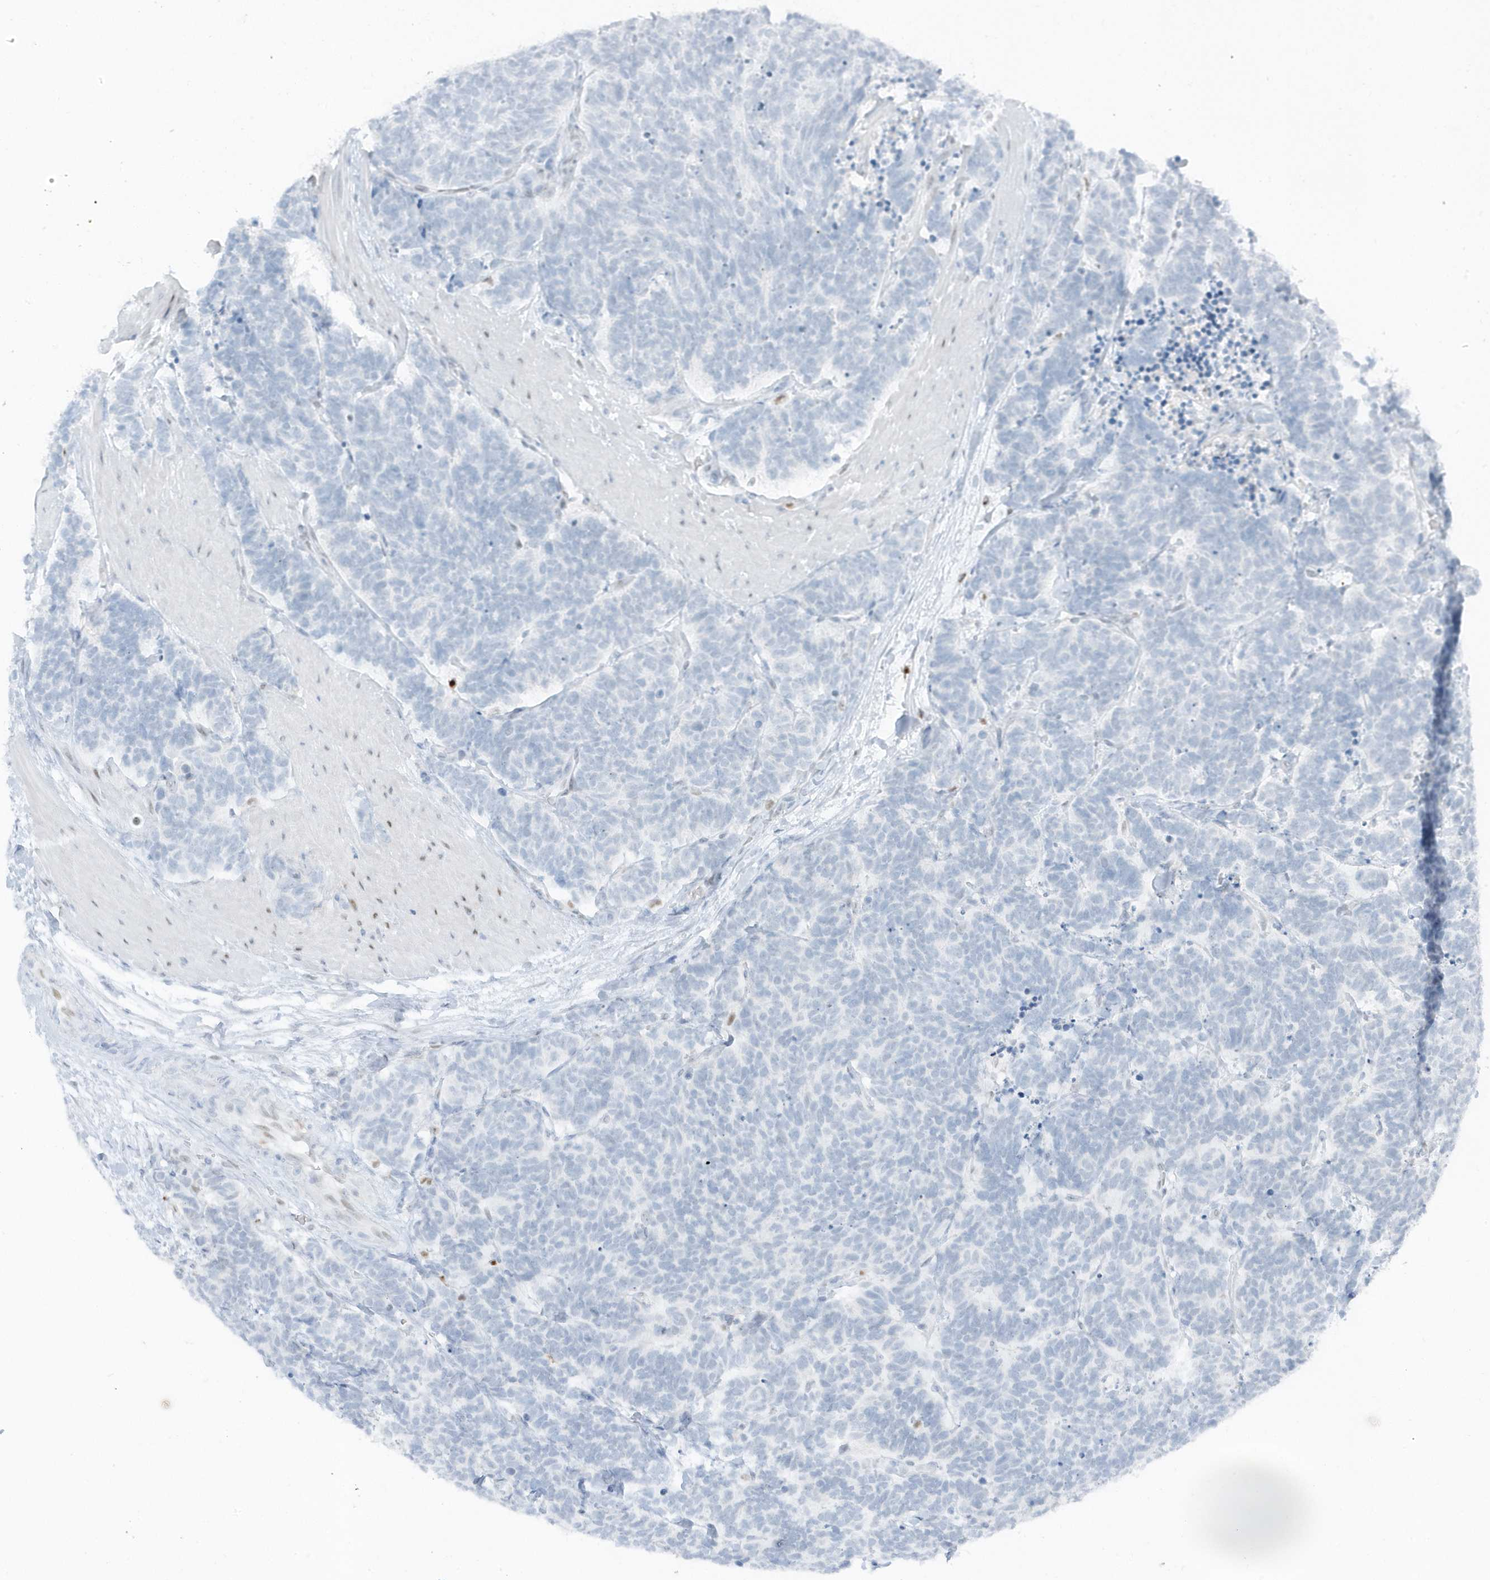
{"staining": {"intensity": "negative", "quantity": "none", "location": "none"}, "tissue": "carcinoid", "cell_type": "Tumor cells", "image_type": "cancer", "snomed": [{"axis": "morphology", "description": "Carcinoma, NOS"}, {"axis": "morphology", "description": "Carcinoid, malignant, NOS"}, {"axis": "topography", "description": "Urinary bladder"}], "caption": "Tumor cells are negative for protein expression in human carcinoid.", "gene": "SMIM34", "patient": {"sex": "male", "age": 57}}